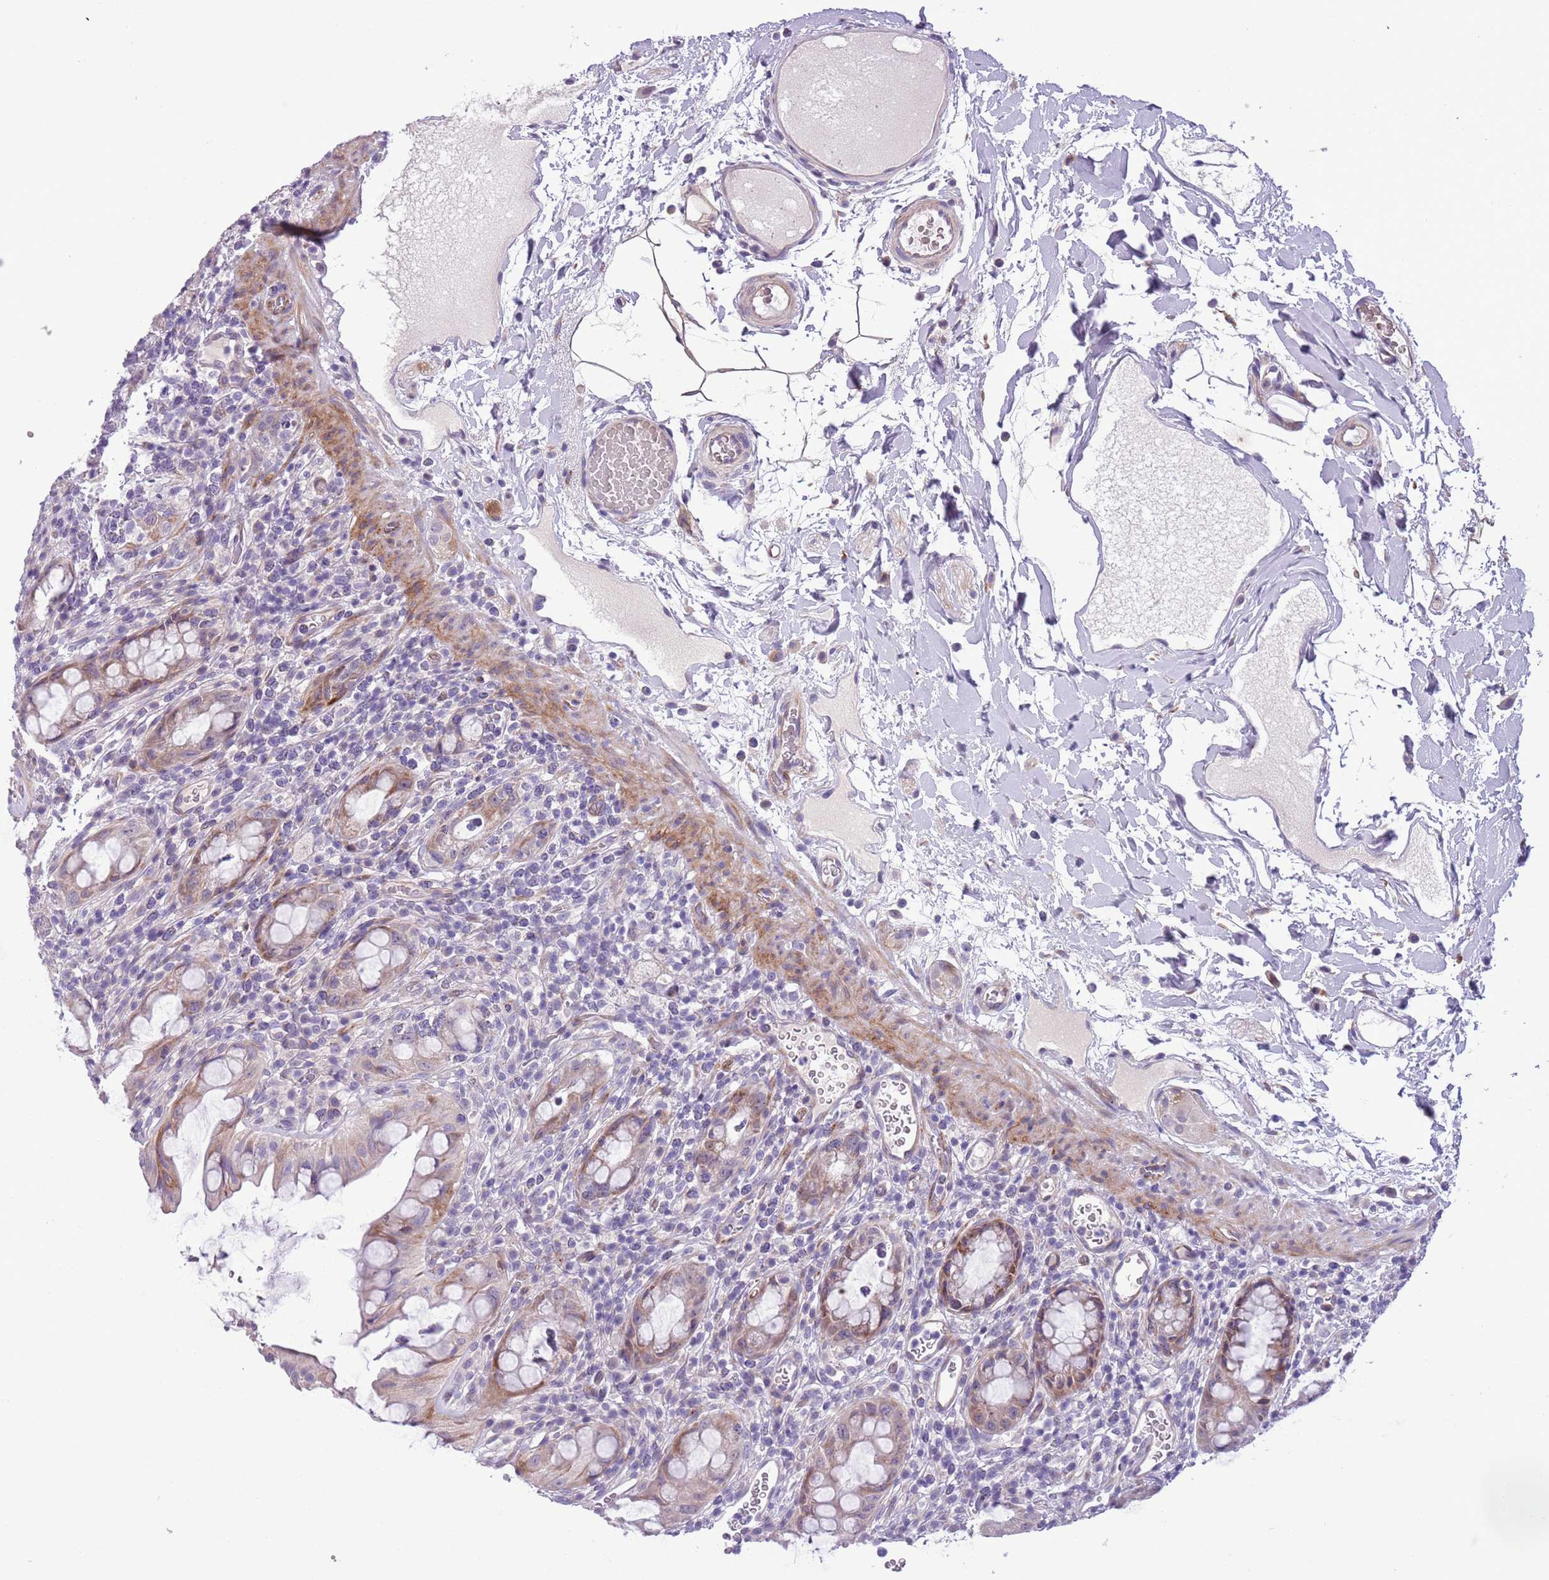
{"staining": {"intensity": "moderate", "quantity": ">75%", "location": "cytoplasmic/membranous"}, "tissue": "rectum", "cell_type": "Glandular cells", "image_type": "normal", "snomed": [{"axis": "morphology", "description": "Normal tissue, NOS"}, {"axis": "topography", "description": "Rectum"}], "caption": "IHC photomicrograph of normal rectum stained for a protein (brown), which displays medium levels of moderate cytoplasmic/membranous expression in about >75% of glandular cells.", "gene": "MRPL32", "patient": {"sex": "female", "age": 57}}